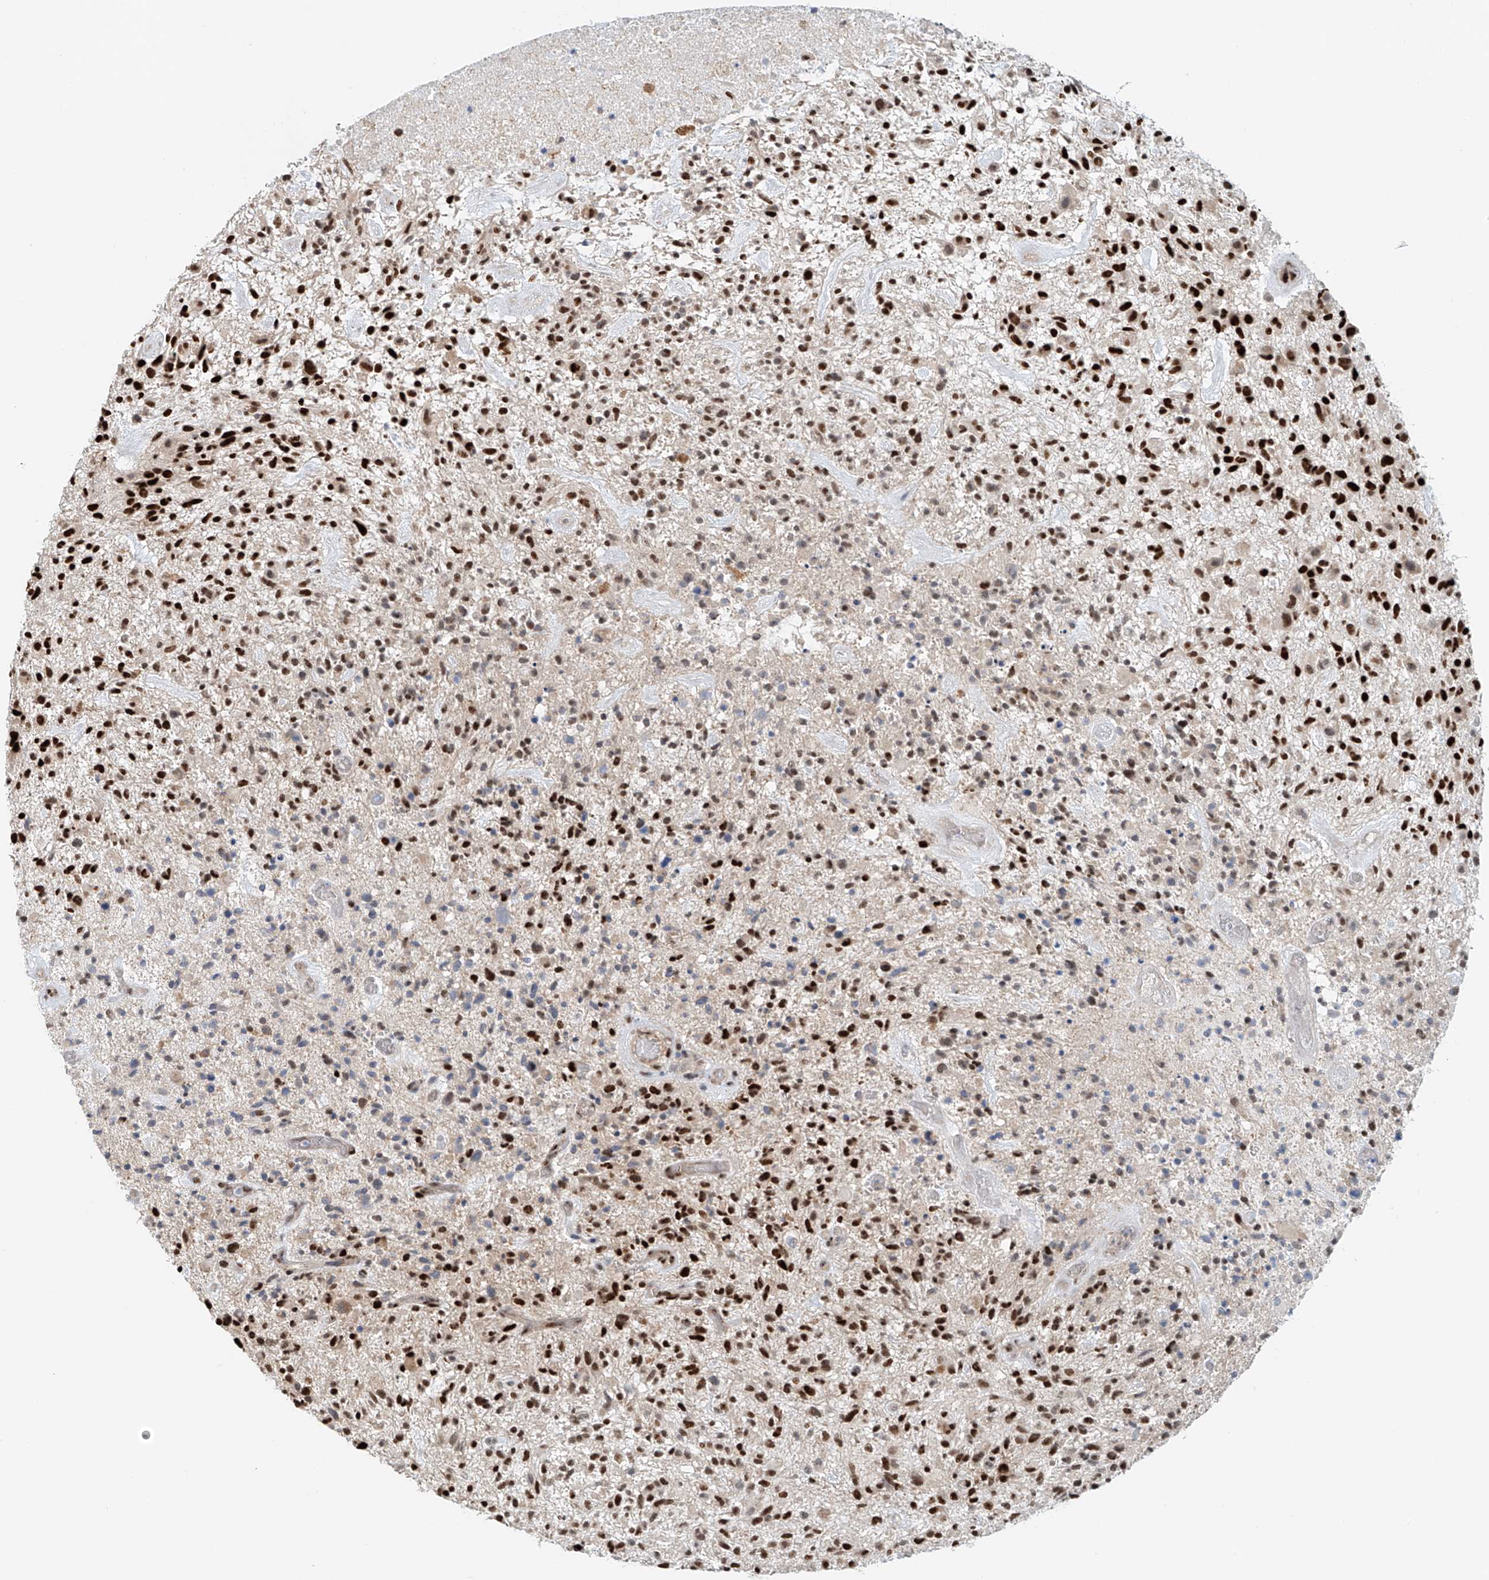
{"staining": {"intensity": "strong", "quantity": ">75%", "location": "nuclear"}, "tissue": "glioma", "cell_type": "Tumor cells", "image_type": "cancer", "snomed": [{"axis": "morphology", "description": "Glioma, malignant, High grade"}, {"axis": "topography", "description": "Brain"}], "caption": "Immunohistochemical staining of glioma shows high levels of strong nuclear protein staining in approximately >75% of tumor cells. (DAB (3,3'-diaminobenzidine) IHC with brightfield microscopy, high magnification).", "gene": "ZNF514", "patient": {"sex": "male", "age": 47}}